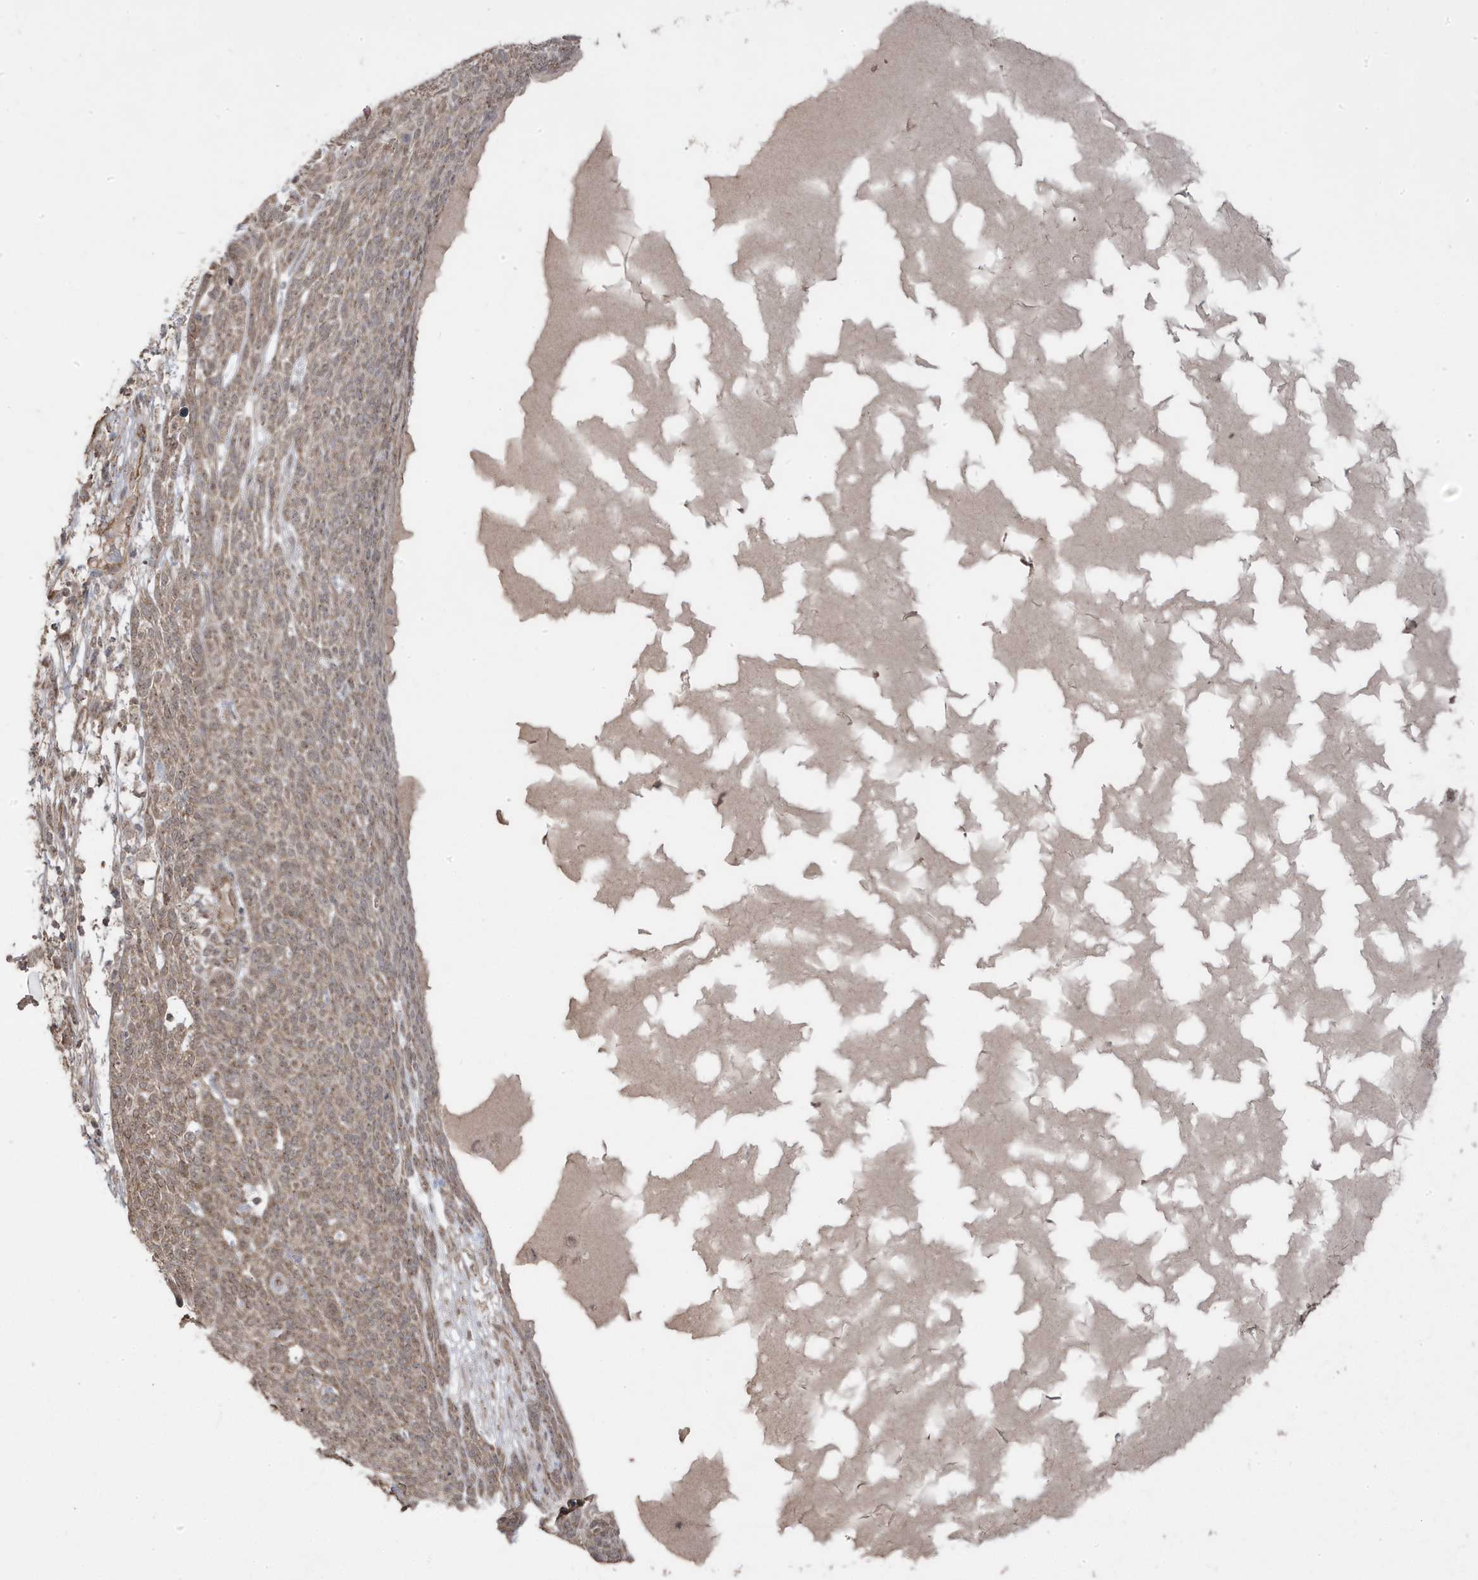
{"staining": {"intensity": "moderate", "quantity": ">75%", "location": "cytoplasmic/membranous"}, "tissue": "skin cancer", "cell_type": "Tumor cells", "image_type": "cancer", "snomed": [{"axis": "morphology", "description": "Squamous cell carcinoma, NOS"}, {"axis": "topography", "description": "Skin"}], "caption": "Brown immunohistochemical staining in human skin squamous cell carcinoma displays moderate cytoplasmic/membranous expression in approximately >75% of tumor cells. The staining is performed using DAB brown chromogen to label protein expression. The nuclei are counter-stained blue using hematoxylin.", "gene": "DNAJC12", "patient": {"sex": "female", "age": 90}}